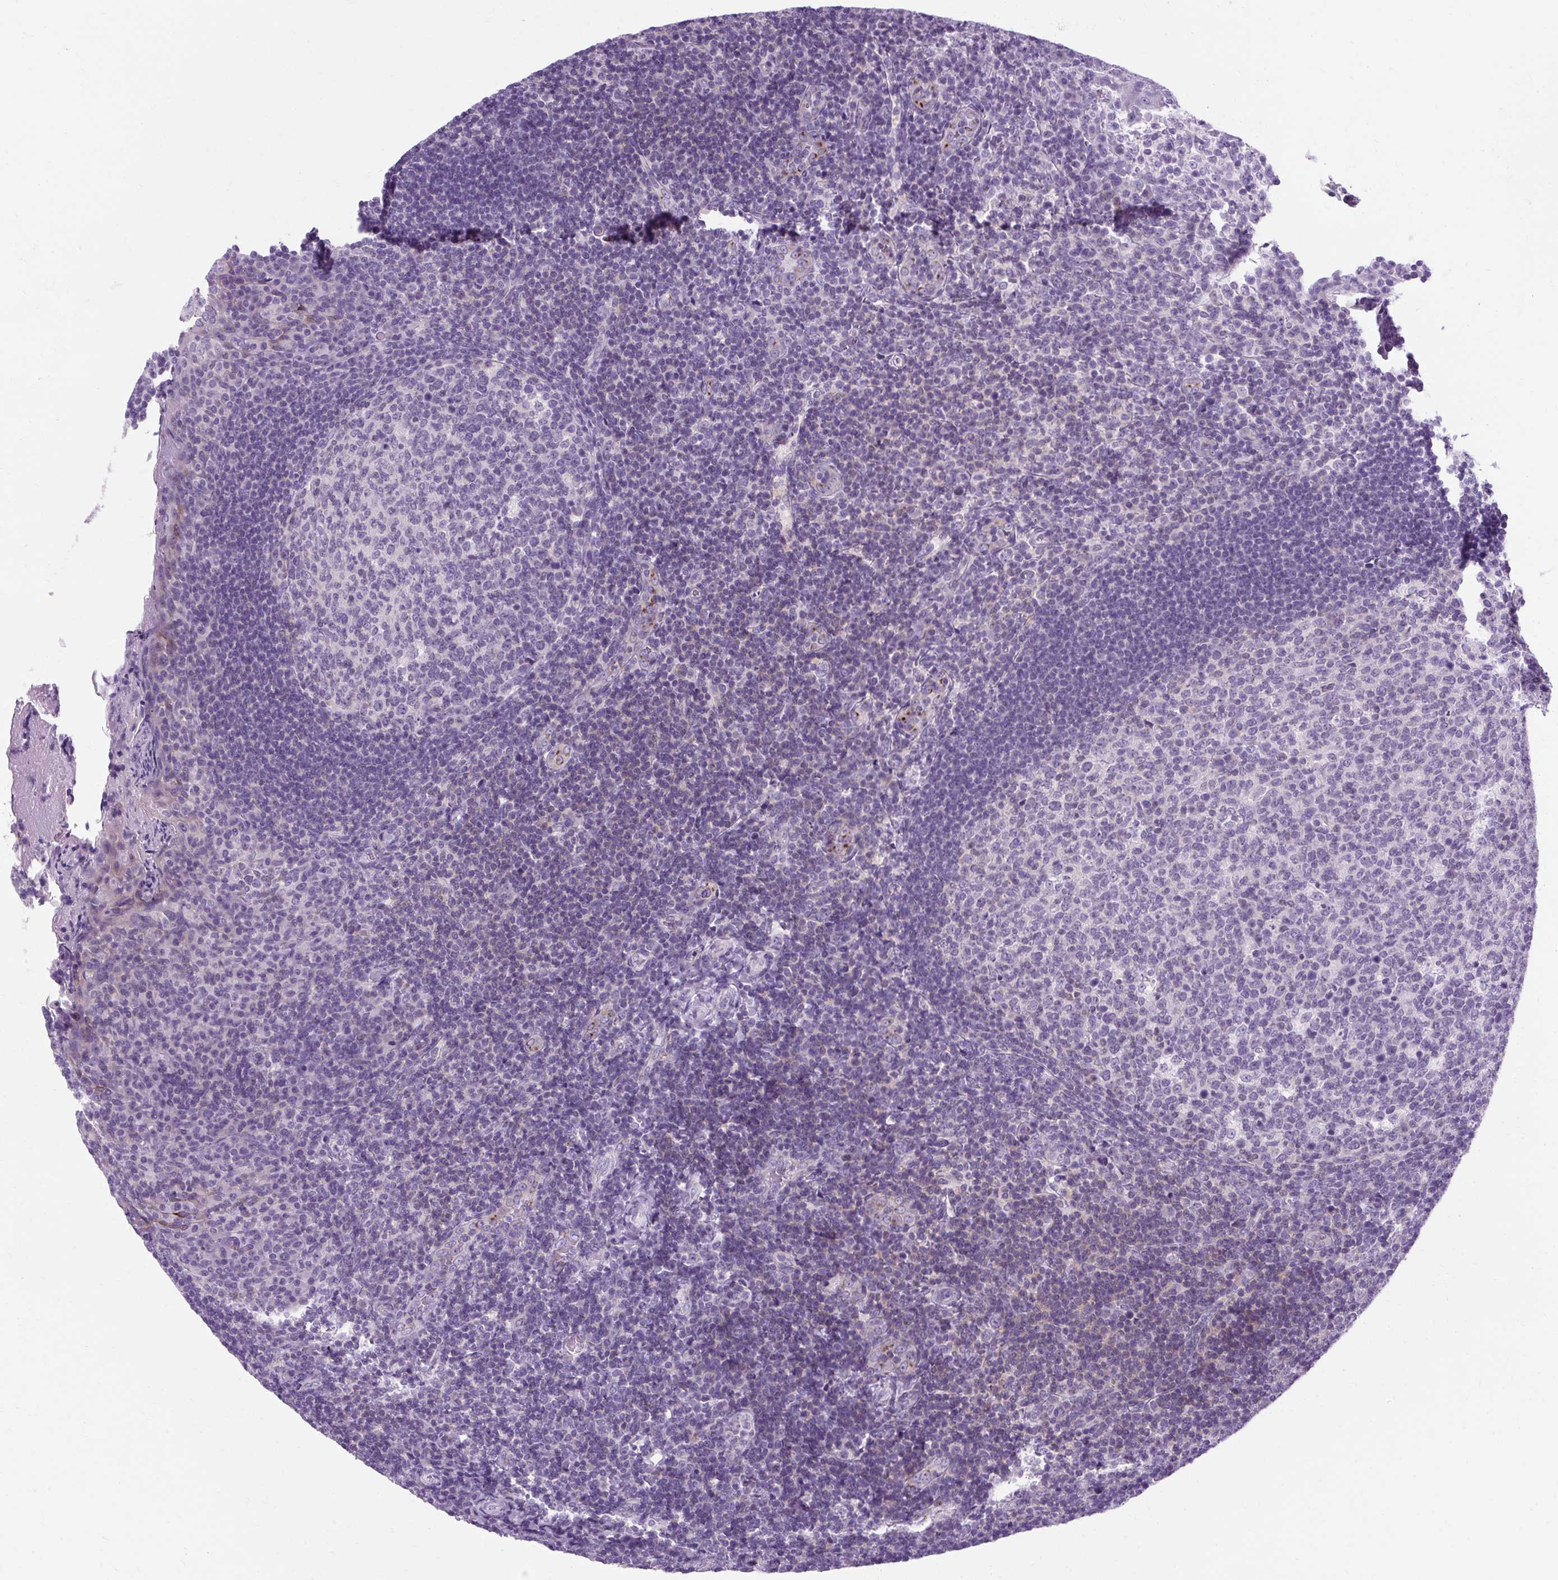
{"staining": {"intensity": "negative", "quantity": "none", "location": "none"}, "tissue": "tonsil", "cell_type": "Germinal center cells", "image_type": "normal", "snomed": [{"axis": "morphology", "description": "Normal tissue, NOS"}, {"axis": "topography", "description": "Tonsil"}], "caption": "Benign tonsil was stained to show a protein in brown. There is no significant staining in germinal center cells.", "gene": "B3GNT4", "patient": {"sex": "female", "age": 10}}